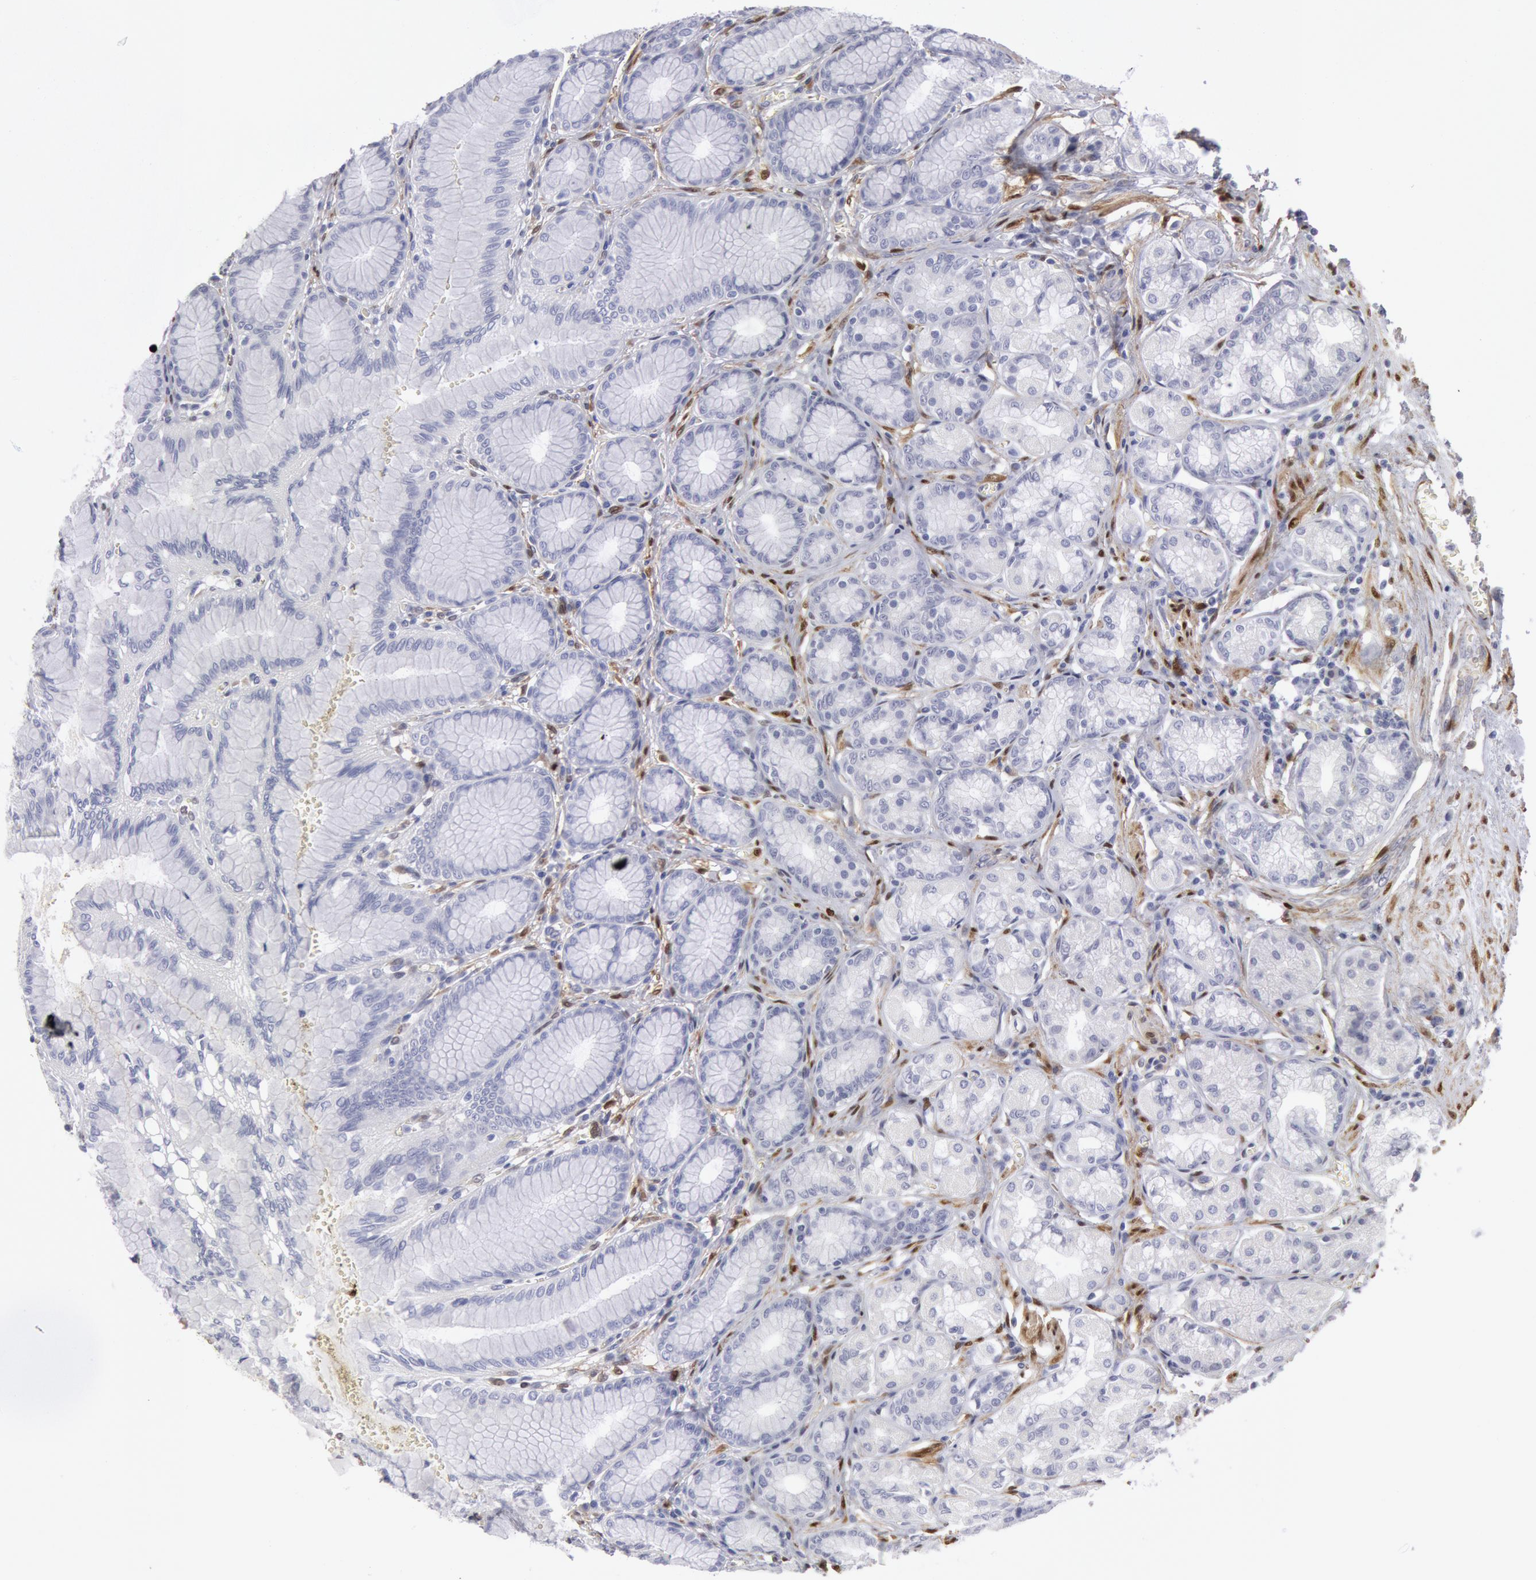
{"staining": {"intensity": "negative", "quantity": "none", "location": "none"}, "tissue": "stomach", "cell_type": "Glandular cells", "image_type": "normal", "snomed": [{"axis": "morphology", "description": "Normal tissue, NOS"}, {"axis": "topography", "description": "Stomach"}, {"axis": "topography", "description": "Stomach, lower"}], "caption": "The image exhibits no significant positivity in glandular cells of stomach.", "gene": "FHL1", "patient": {"sex": "male", "age": 76}}